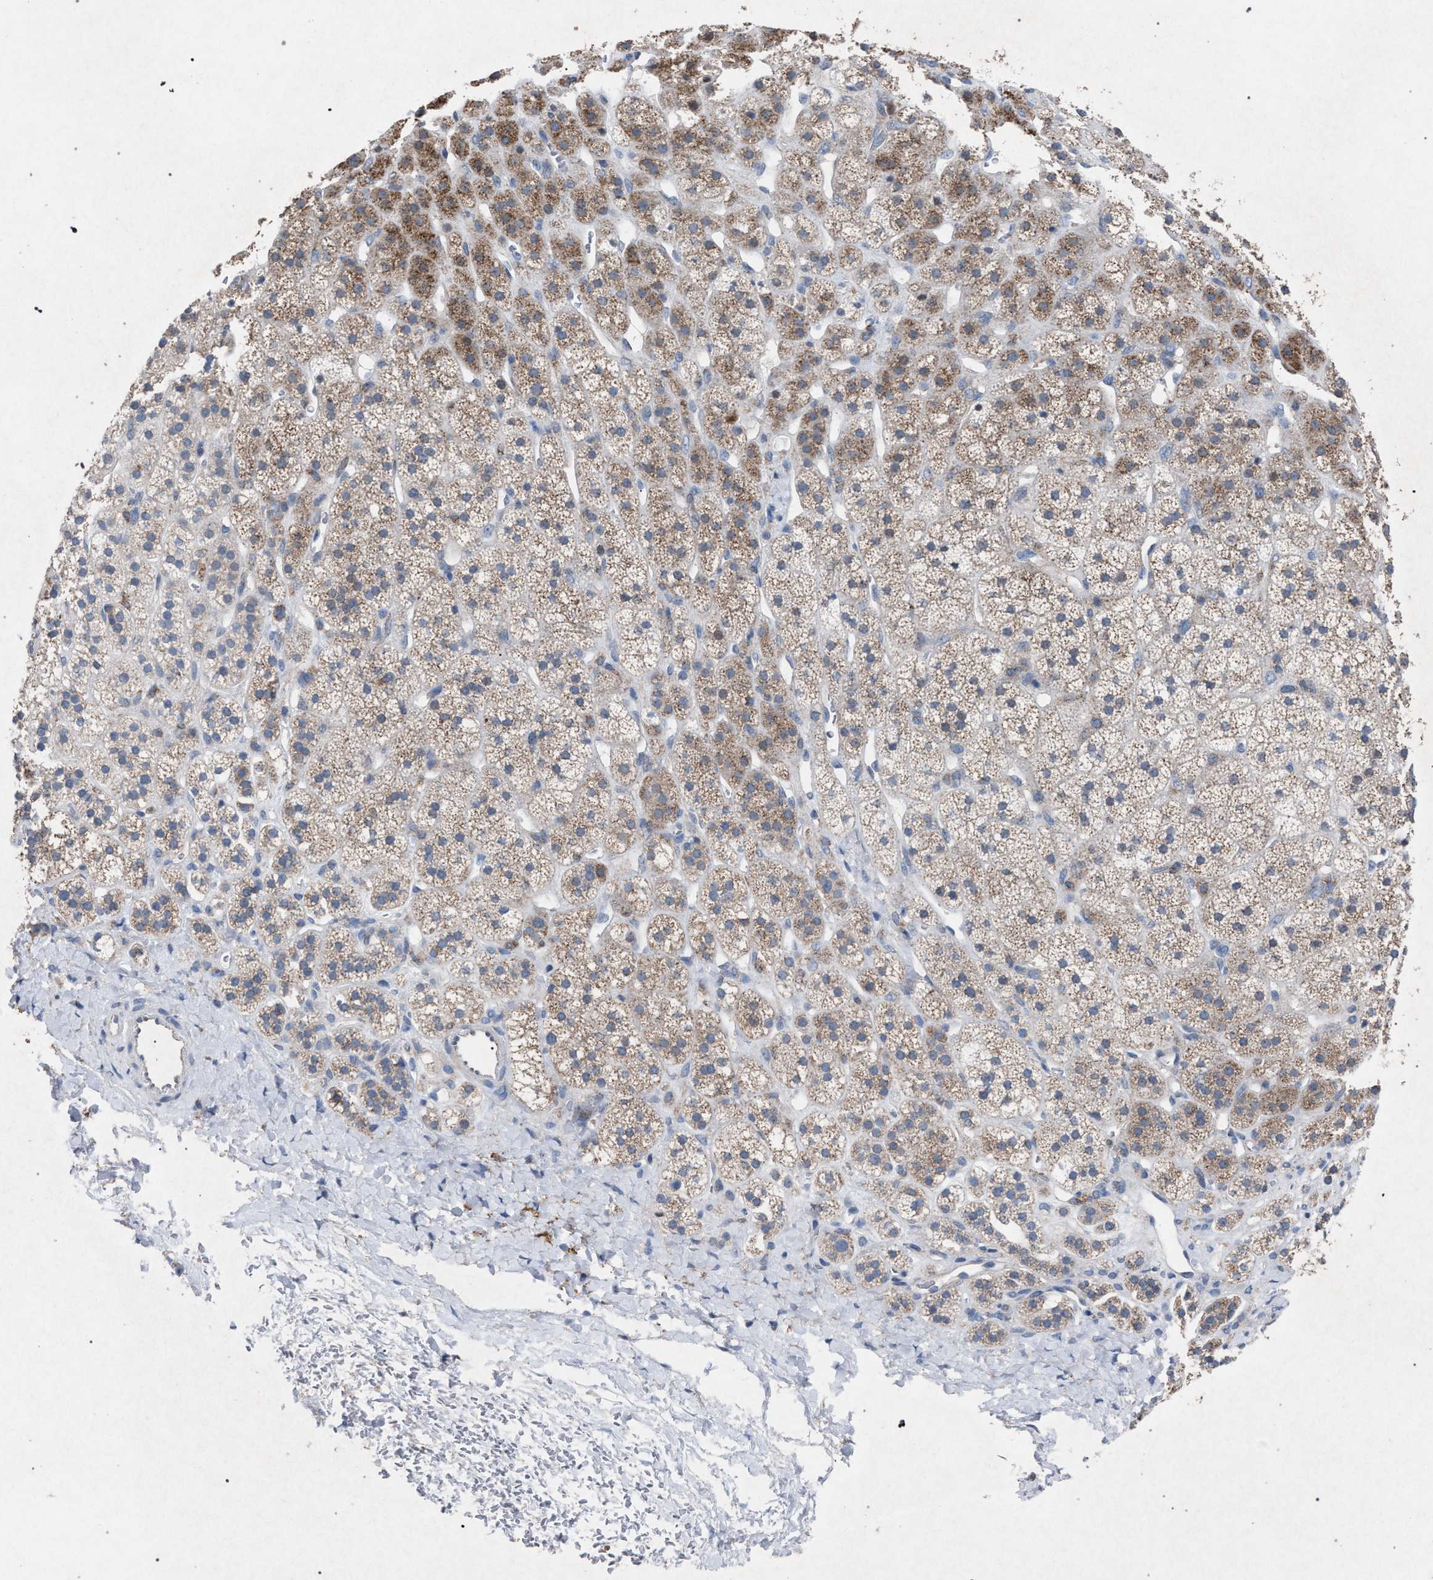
{"staining": {"intensity": "moderate", "quantity": ">75%", "location": "cytoplasmic/membranous"}, "tissue": "adrenal gland", "cell_type": "Glandular cells", "image_type": "normal", "snomed": [{"axis": "morphology", "description": "Normal tissue, NOS"}, {"axis": "topography", "description": "Adrenal gland"}], "caption": "This is a histology image of immunohistochemistry staining of benign adrenal gland, which shows moderate staining in the cytoplasmic/membranous of glandular cells.", "gene": "HSD17B4", "patient": {"sex": "male", "age": 56}}